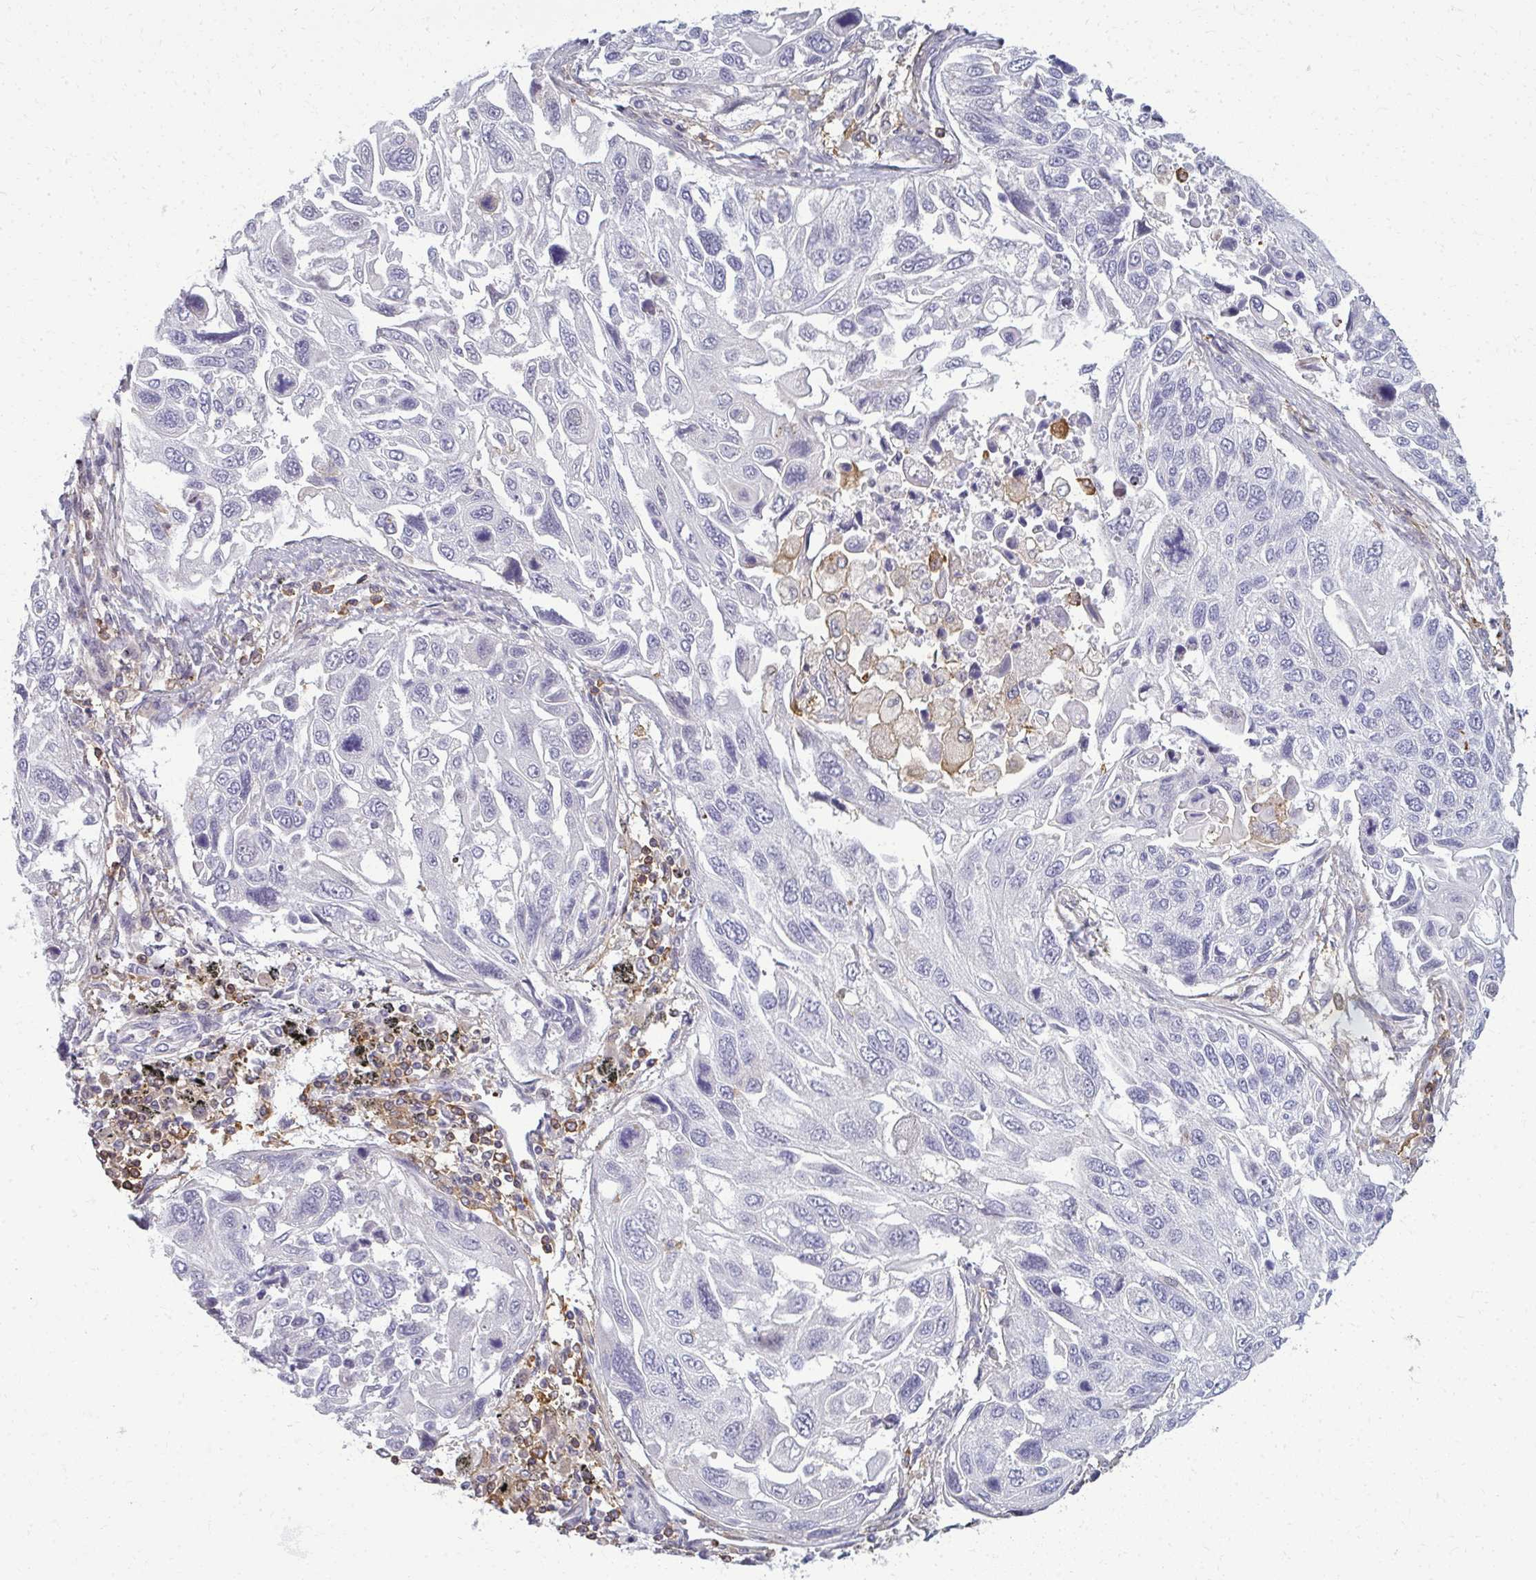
{"staining": {"intensity": "negative", "quantity": "none", "location": "none"}, "tissue": "lung cancer", "cell_type": "Tumor cells", "image_type": "cancer", "snomed": [{"axis": "morphology", "description": "Squamous cell carcinoma, NOS"}, {"axis": "topography", "description": "Lung"}], "caption": "This is a image of immunohistochemistry (IHC) staining of lung squamous cell carcinoma, which shows no positivity in tumor cells.", "gene": "AP5M1", "patient": {"sex": "male", "age": 62}}